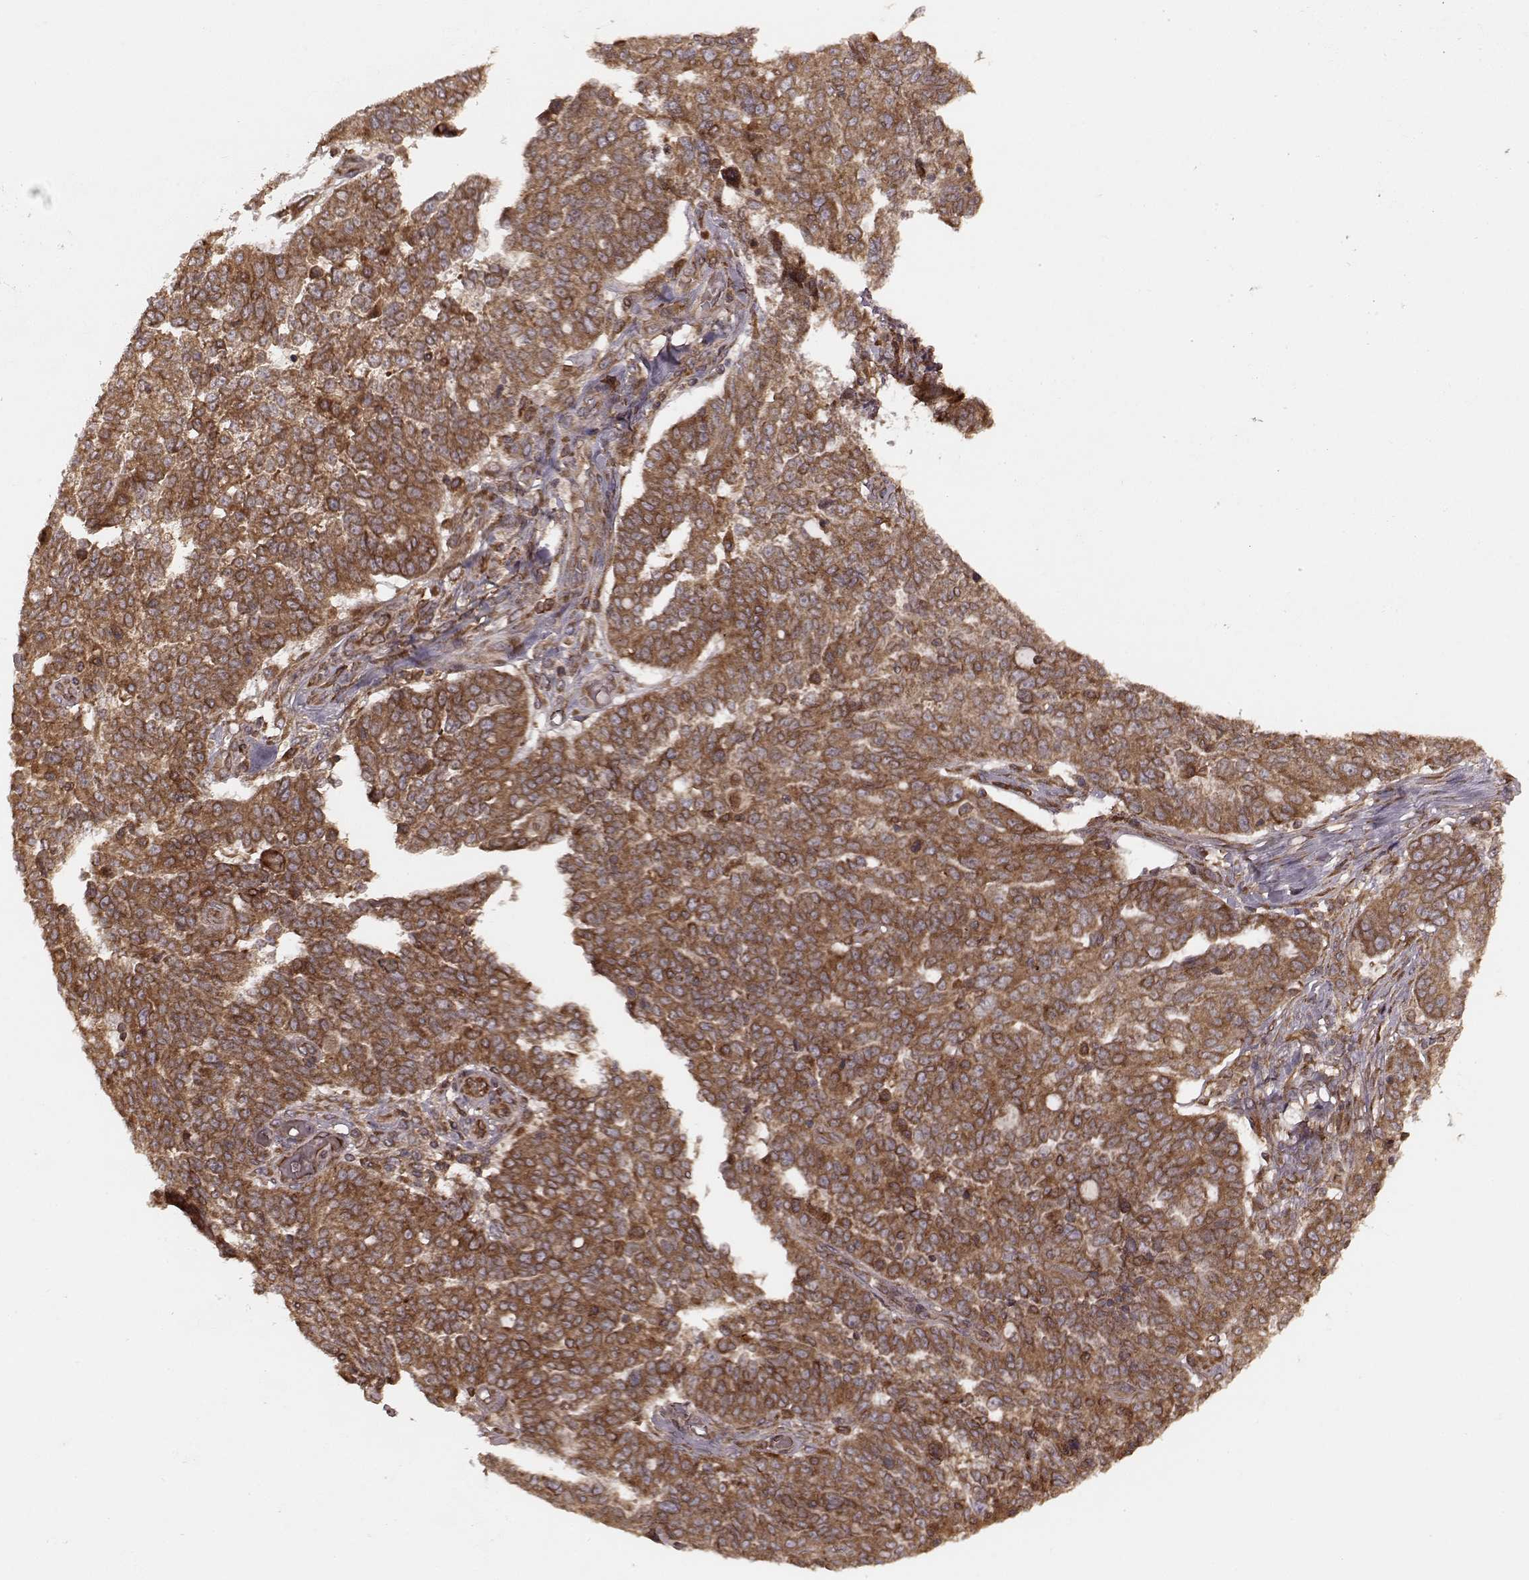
{"staining": {"intensity": "strong", "quantity": ">75%", "location": "cytoplasmic/membranous"}, "tissue": "ovarian cancer", "cell_type": "Tumor cells", "image_type": "cancer", "snomed": [{"axis": "morphology", "description": "Cystadenocarcinoma, serous, NOS"}, {"axis": "topography", "description": "Ovary"}], "caption": "IHC photomicrograph of human serous cystadenocarcinoma (ovarian) stained for a protein (brown), which demonstrates high levels of strong cytoplasmic/membranous expression in approximately >75% of tumor cells.", "gene": "AGPAT1", "patient": {"sex": "female", "age": 67}}